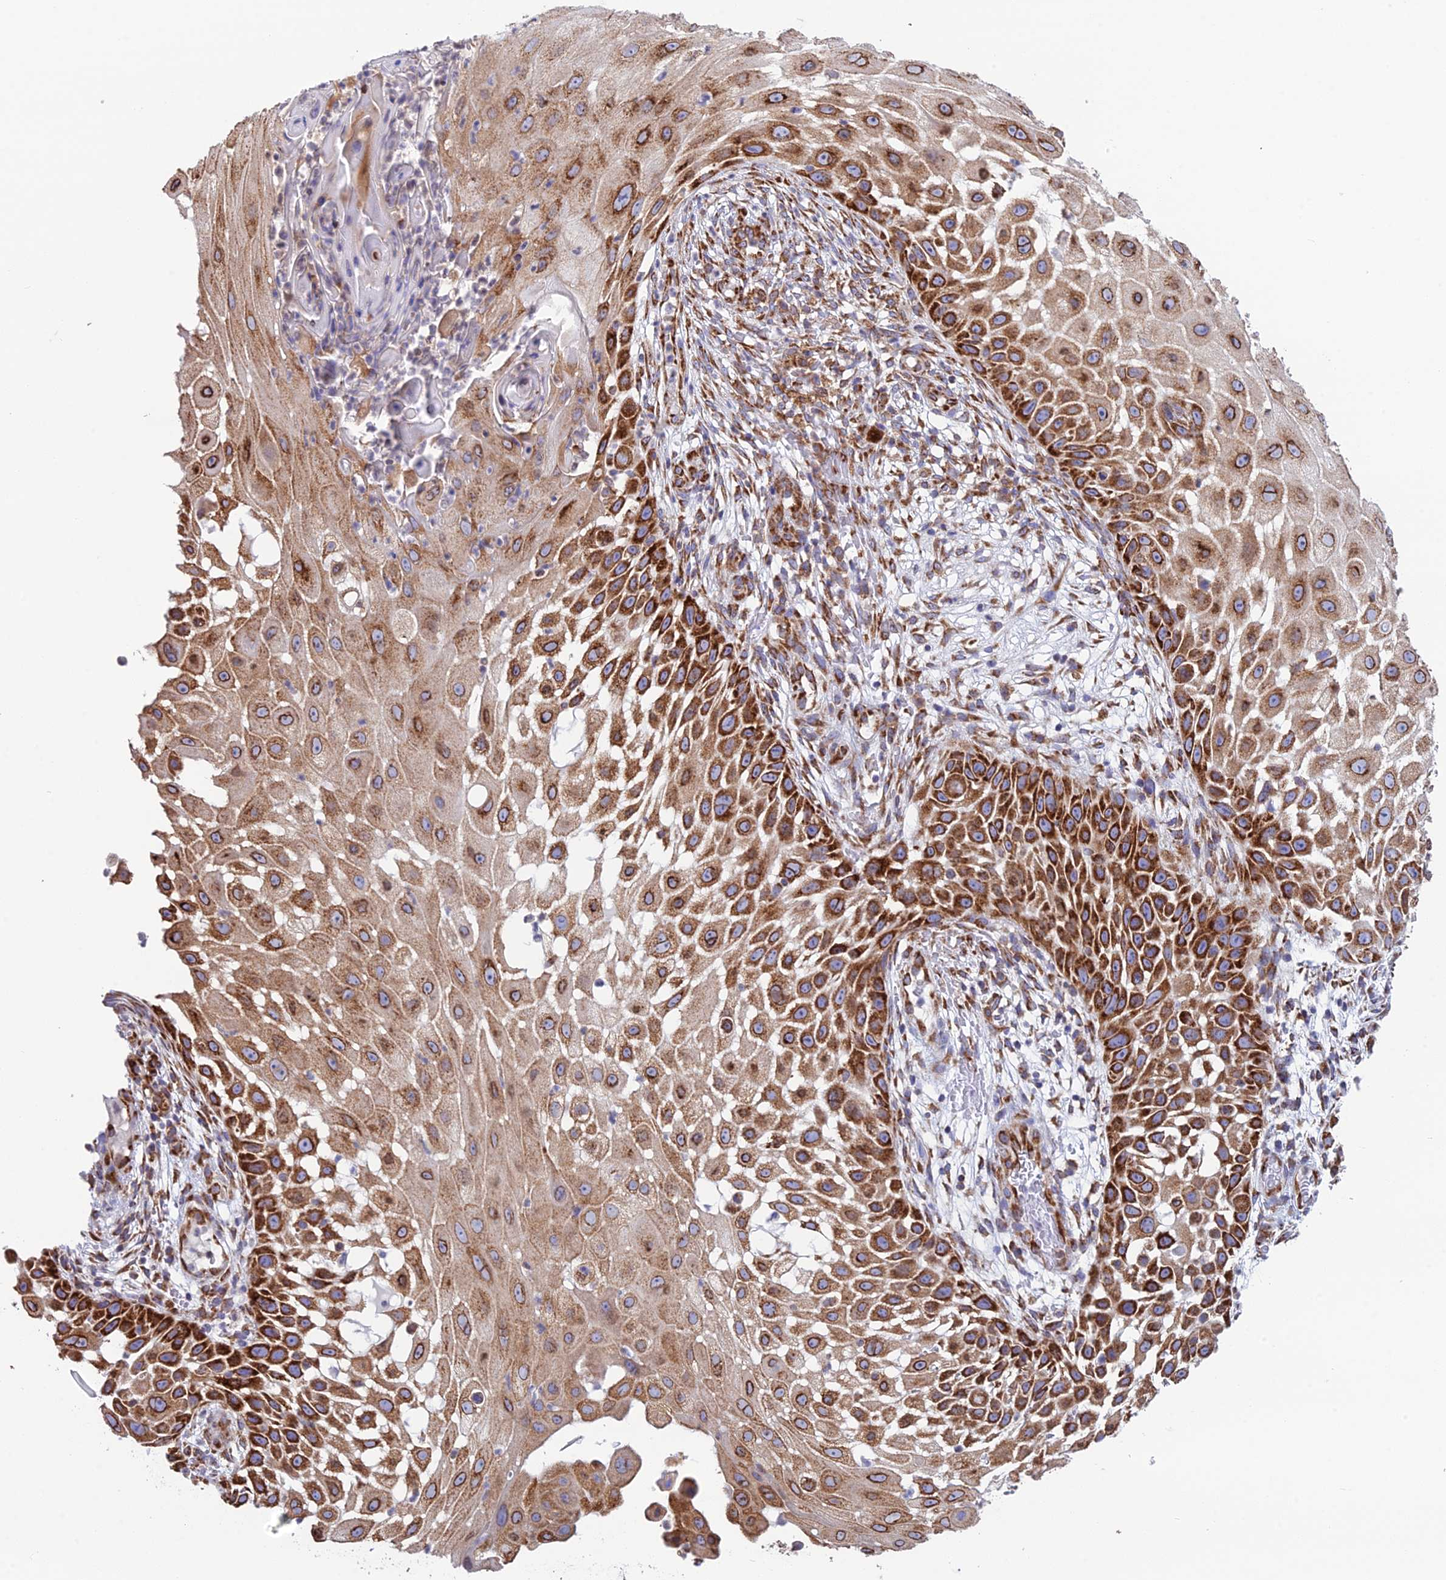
{"staining": {"intensity": "strong", "quantity": ">75%", "location": "cytoplasmic/membranous"}, "tissue": "skin cancer", "cell_type": "Tumor cells", "image_type": "cancer", "snomed": [{"axis": "morphology", "description": "Squamous cell carcinoma, NOS"}, {"axis": "topography", "description": "Skin"}], "caption": "Skin cancer tissue reveals strong cytoplasmic/membranous positivity in approximately >75% of tumor cells", "gene": "CCDC69", "patient": {"sex": "female", "age": 44}}